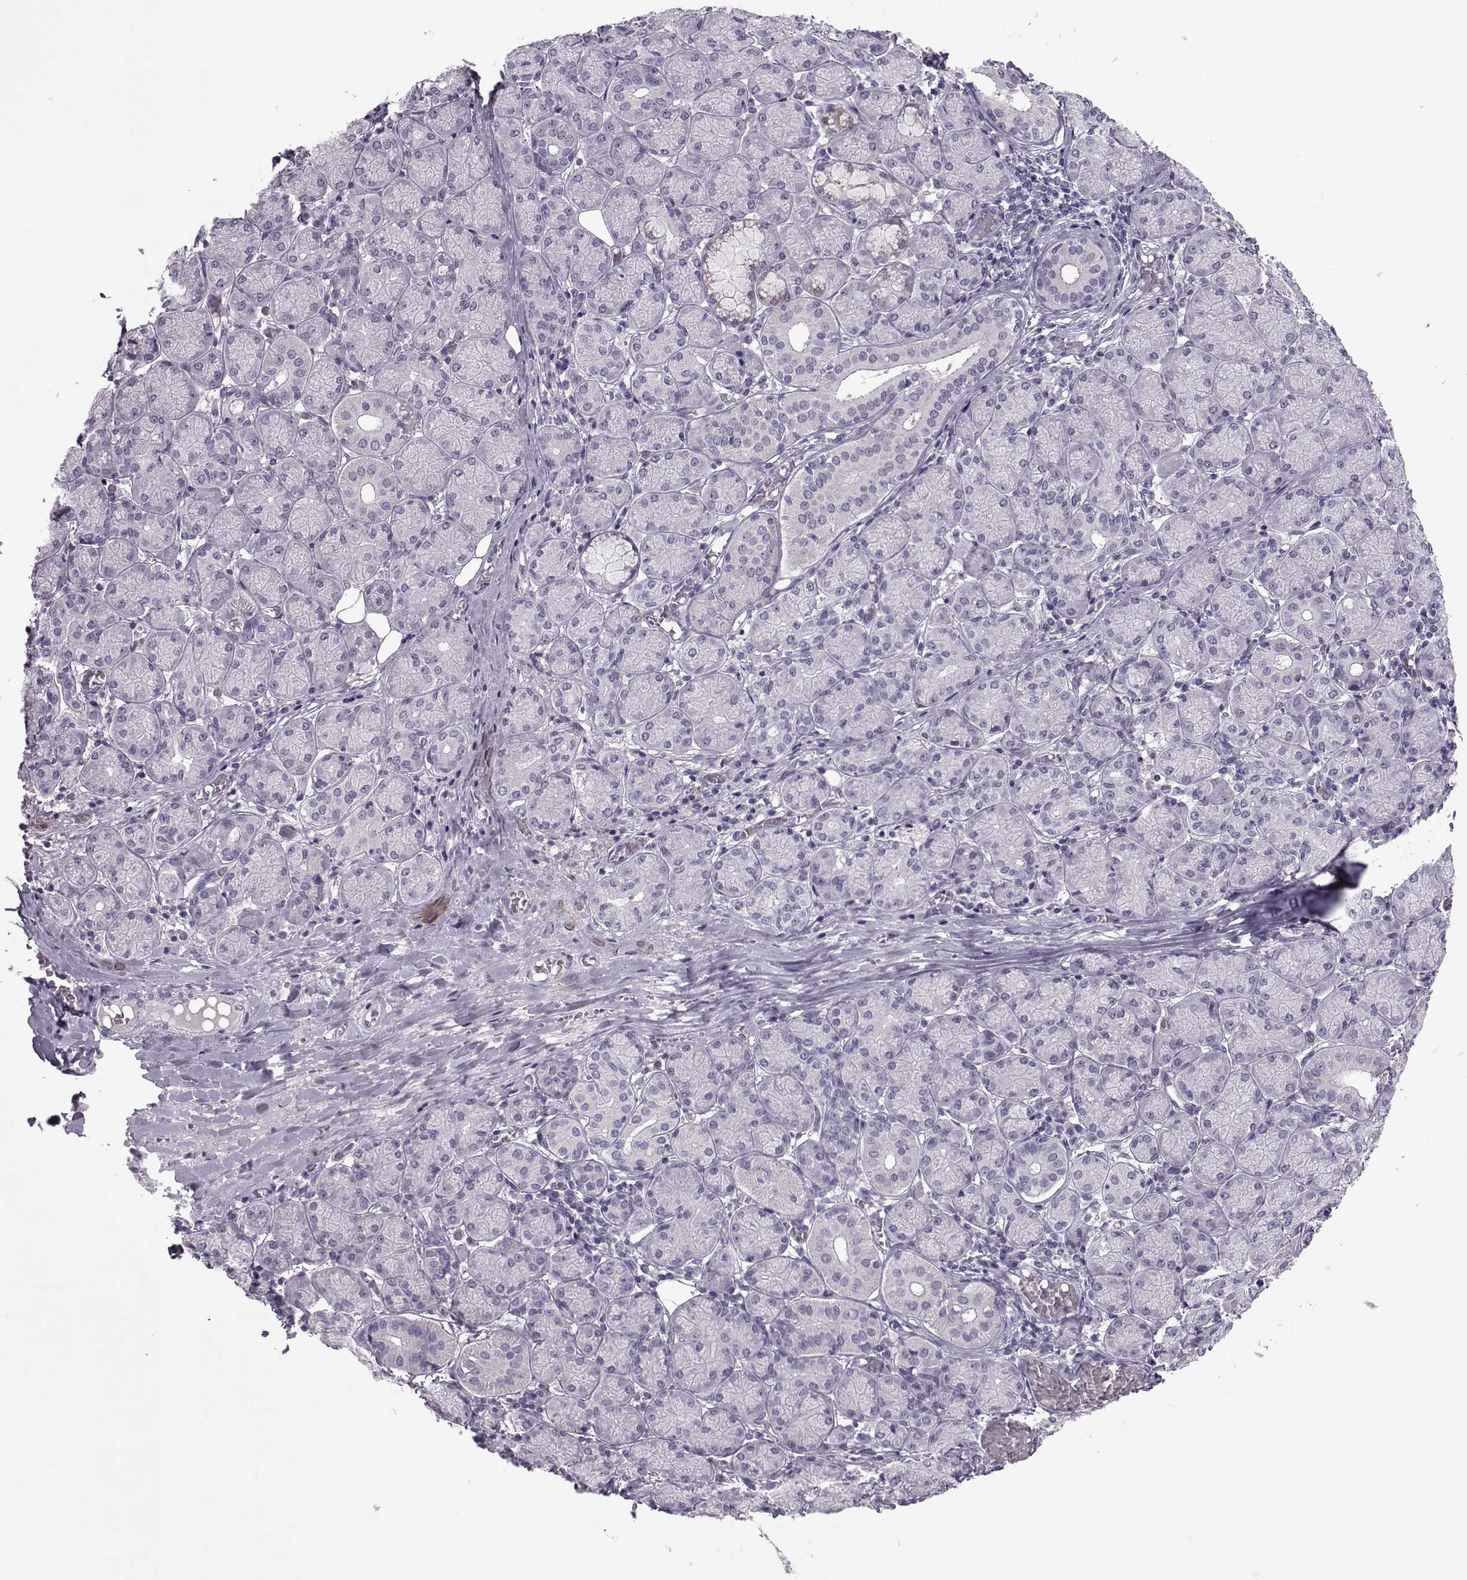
{"staining": {"intensity": "negative", "quantity": "none", "location": "none"}, "tissue": "salivary gland", "cell_type": "Glandular cells", "image_type": "normal", "snomed": [{"axis": "morphology", "description": "Normal tissue, NOS"}, {"axis": "topography", "description": "Salivary gland"}, {"axis": "topography", "description": "Peripheral nerve tissue"}], "caption": "This photomicrograph is of benign salivary gland stained with IHC to label a protein in brown with the nuclei are counter-stained blue. There is no expression in glandular cells. (Stains: DAB immunohistochemistry with hematoxylin counter stain, Microscopy: brightfield microscopy at high magnification).", "gene": "ASRGL1", "patient": {"sex": "female", "age": 24}}